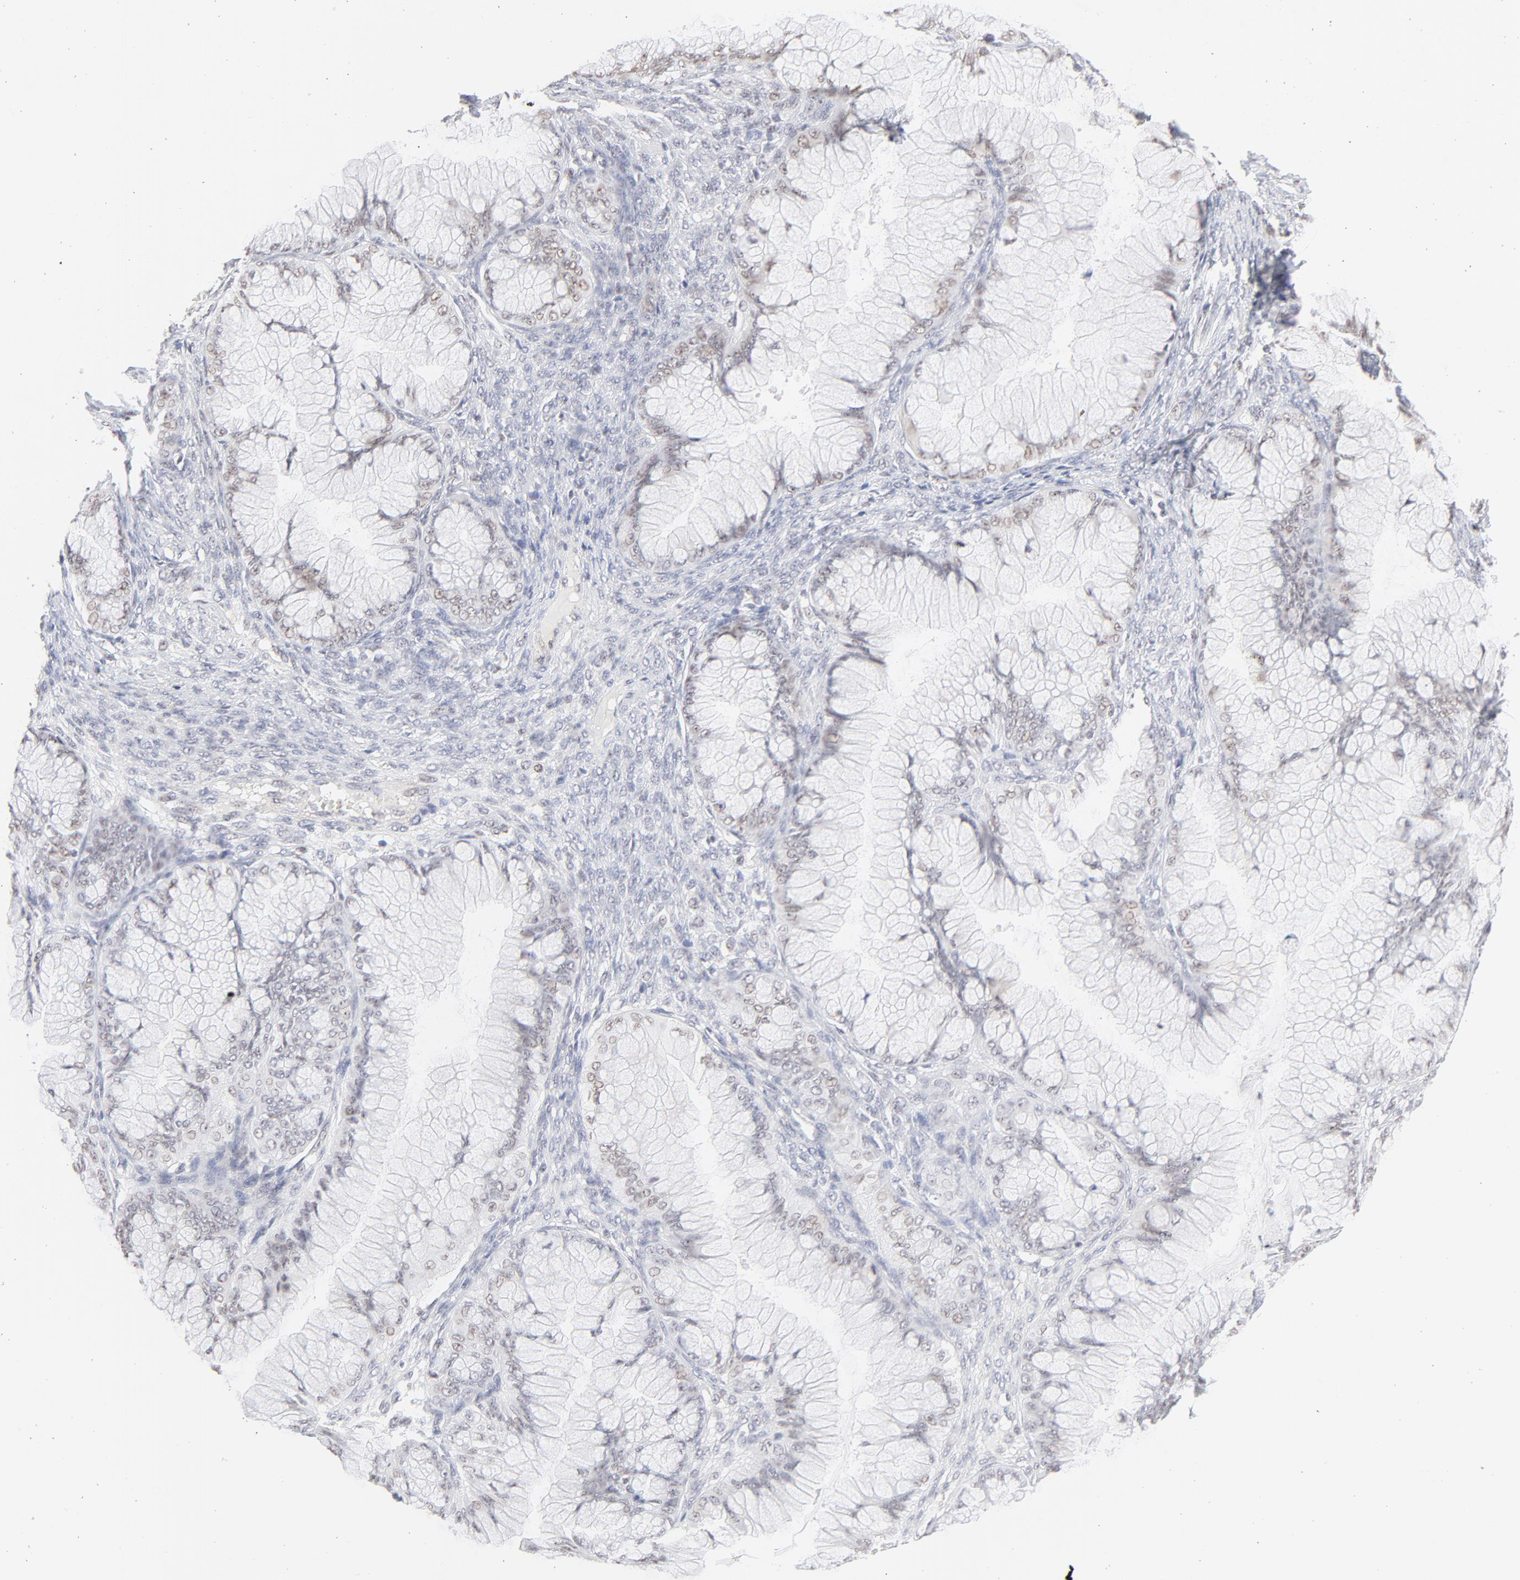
{"staining": {"intensity": "negative", "quantity": "none", "location": "none"}, "tissue": "ovarian cancer", "cell_type": "Tumor cells", "image_type": "cancer", "snomed": [{"axis": "morphology", "description": "Cystadenocarcinoma, mucinous, NOS"}, {"axis": "topography", "description": "Ovary"}], "caption": "Photomicrograph shows no protein positivity in tumor cells of ovarian cancer (mucinous cystadenocarcinoma) tissue.", "gene": "NFIL3", "patient": {"sex": "female", "age": 63}}